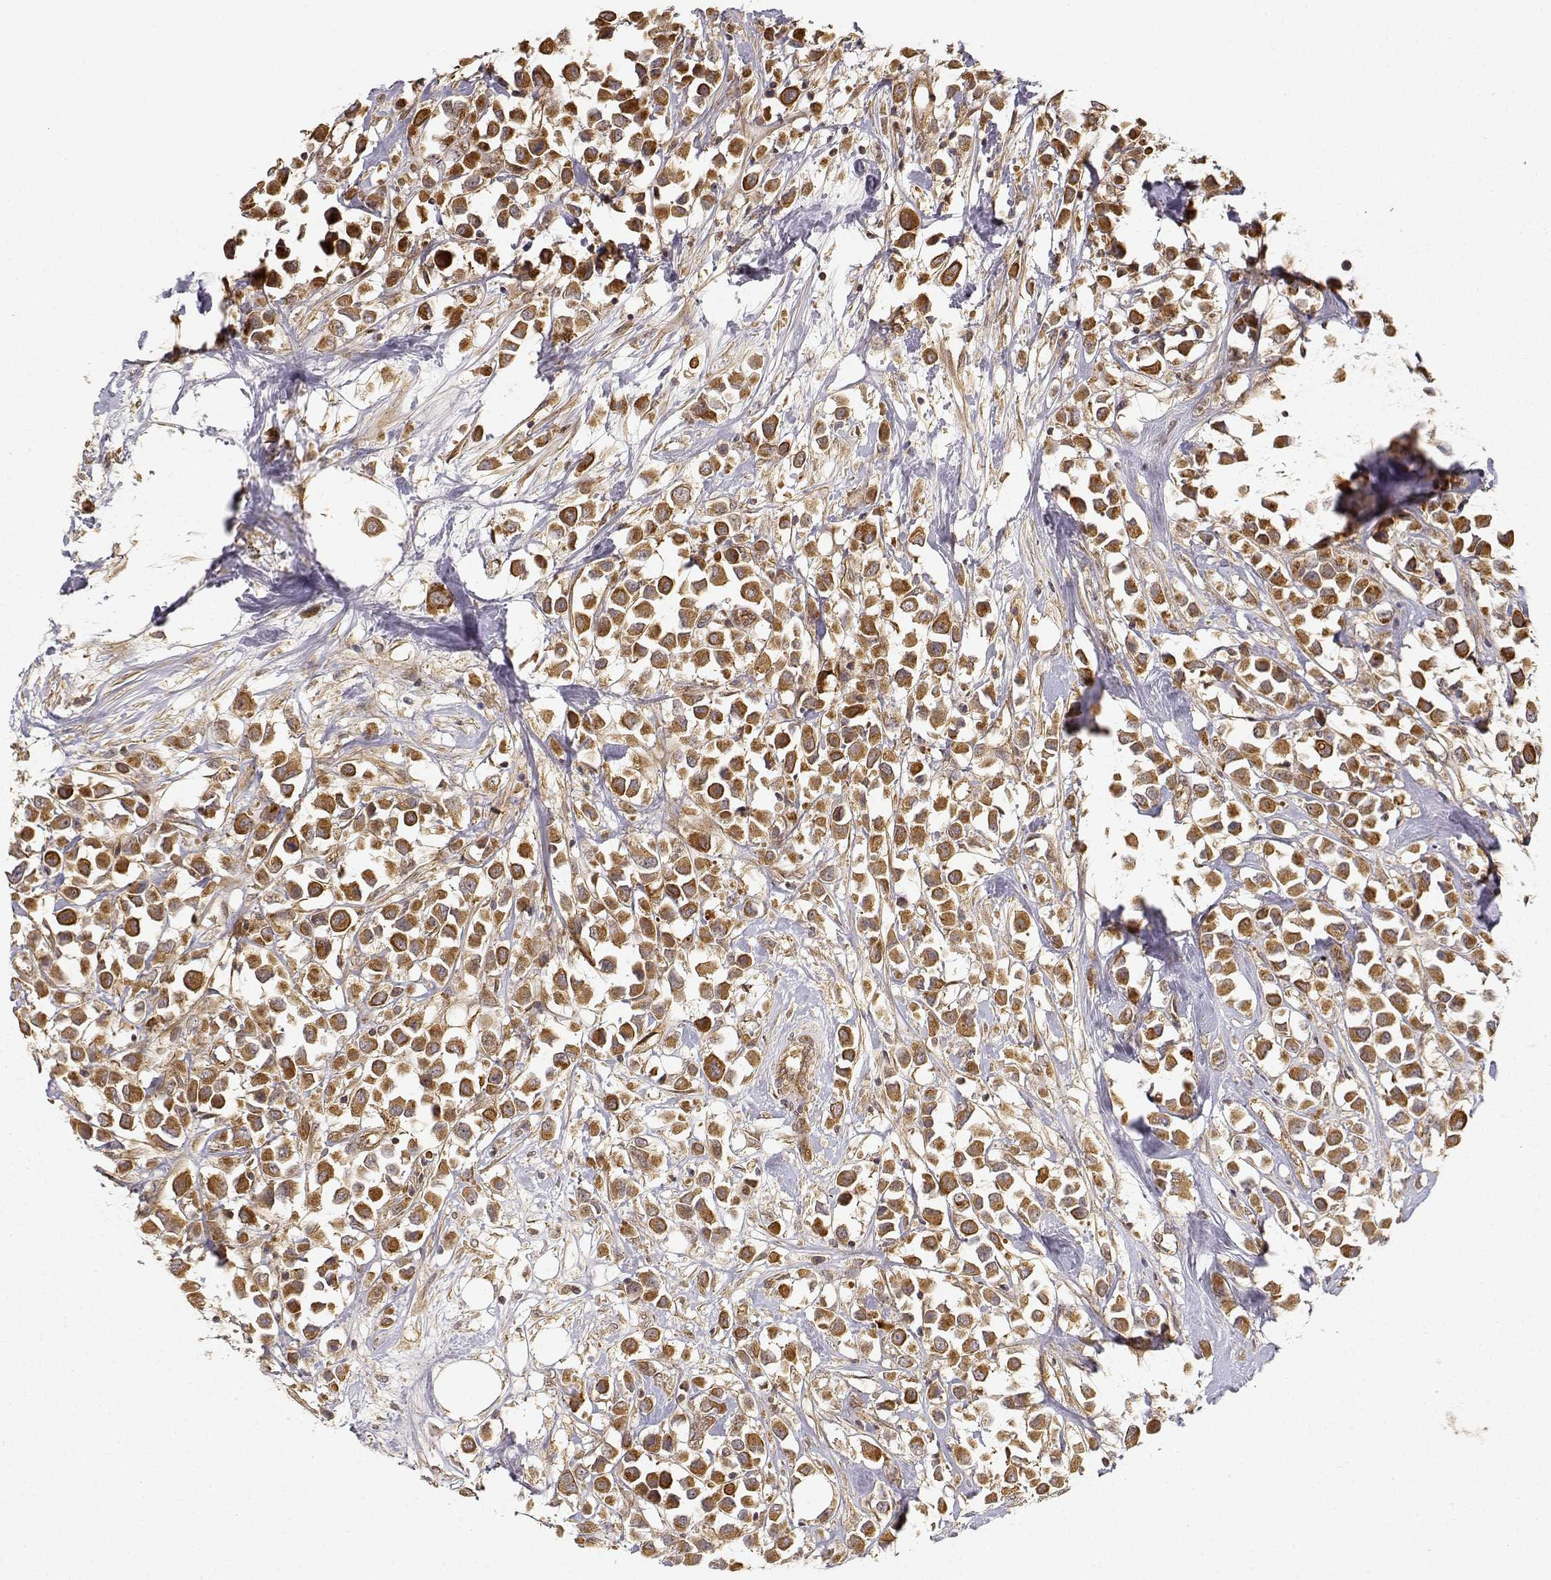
{"staining": {"intensity": "strong", "quantity": ">75%", "location": "cytoplasmic/membranous"}, "tissue": "breast cancer", "cell_type": "Tumor cells", "image_type": "cancer", "snomed": [{"axis": "morphology", "description": "Duct carcinoma"}, {"axis": "topography", "description": "Breast"}], "caption": "Human breast cancer (invasive ductal carcinoma) stained with a brown dye exhibits strong cytoplasmic/membranous positive staining in approximately >75% of tumor cells.", "gene": "CDK5RAP2", "patient": {"sex": "female", "age": 61}}